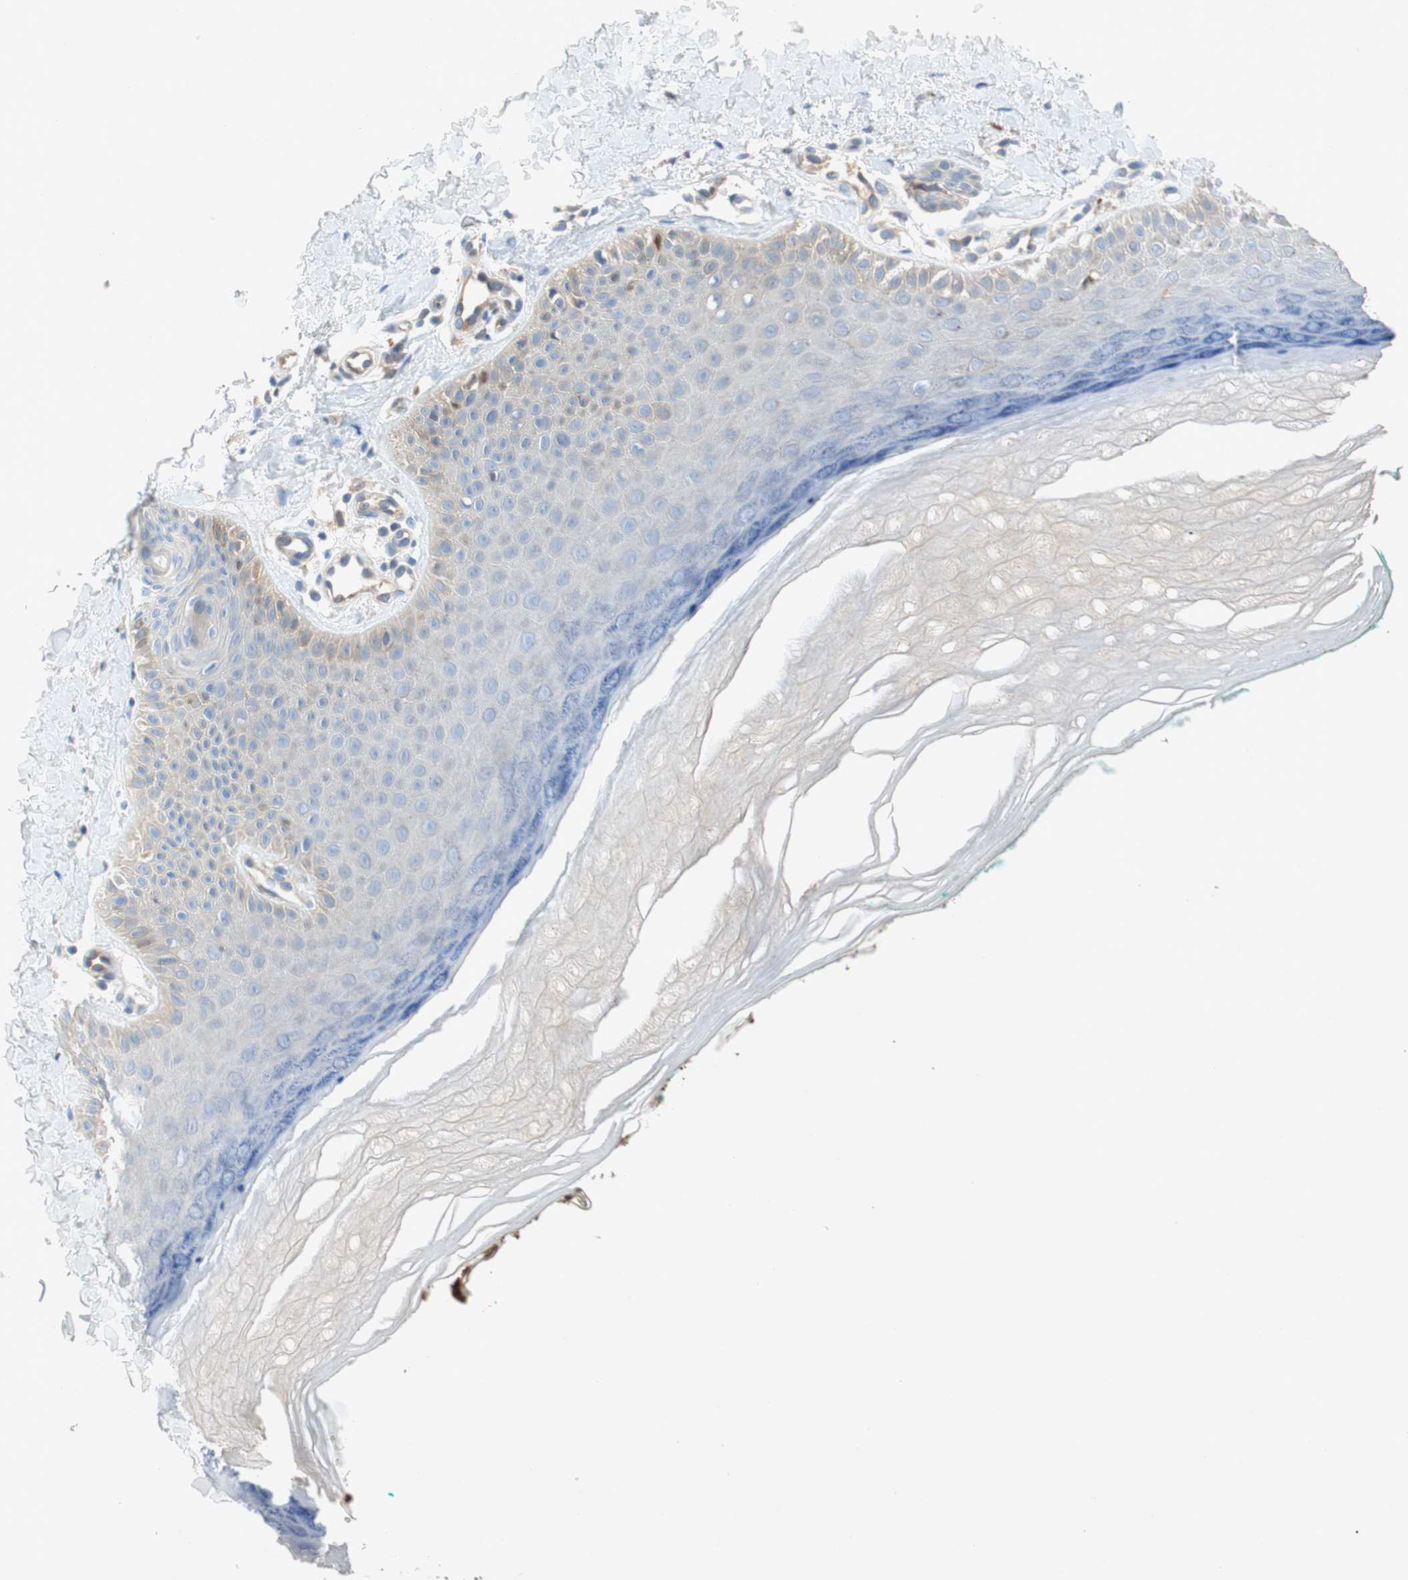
{"staining": {"intensity": "negative", "quantity": "none", "location": "none"}, "tissue": "skin", "cell_type": "Fibroblasts", "image_type": "normal", "snomed": [{"axis": "morphology", "description": "Normal tissue, NOS"}, {"axis": "topography", "description": "Skin"}], "caption": "Immunohistochemistry image of unremarkable human skin stained for a protein (brown), which reveals no expression in fibroblasts. (IHC, brightfield microscopy, high magnification).", "gene": "RELB", "patient": {"sex": "male", "age": 26}}